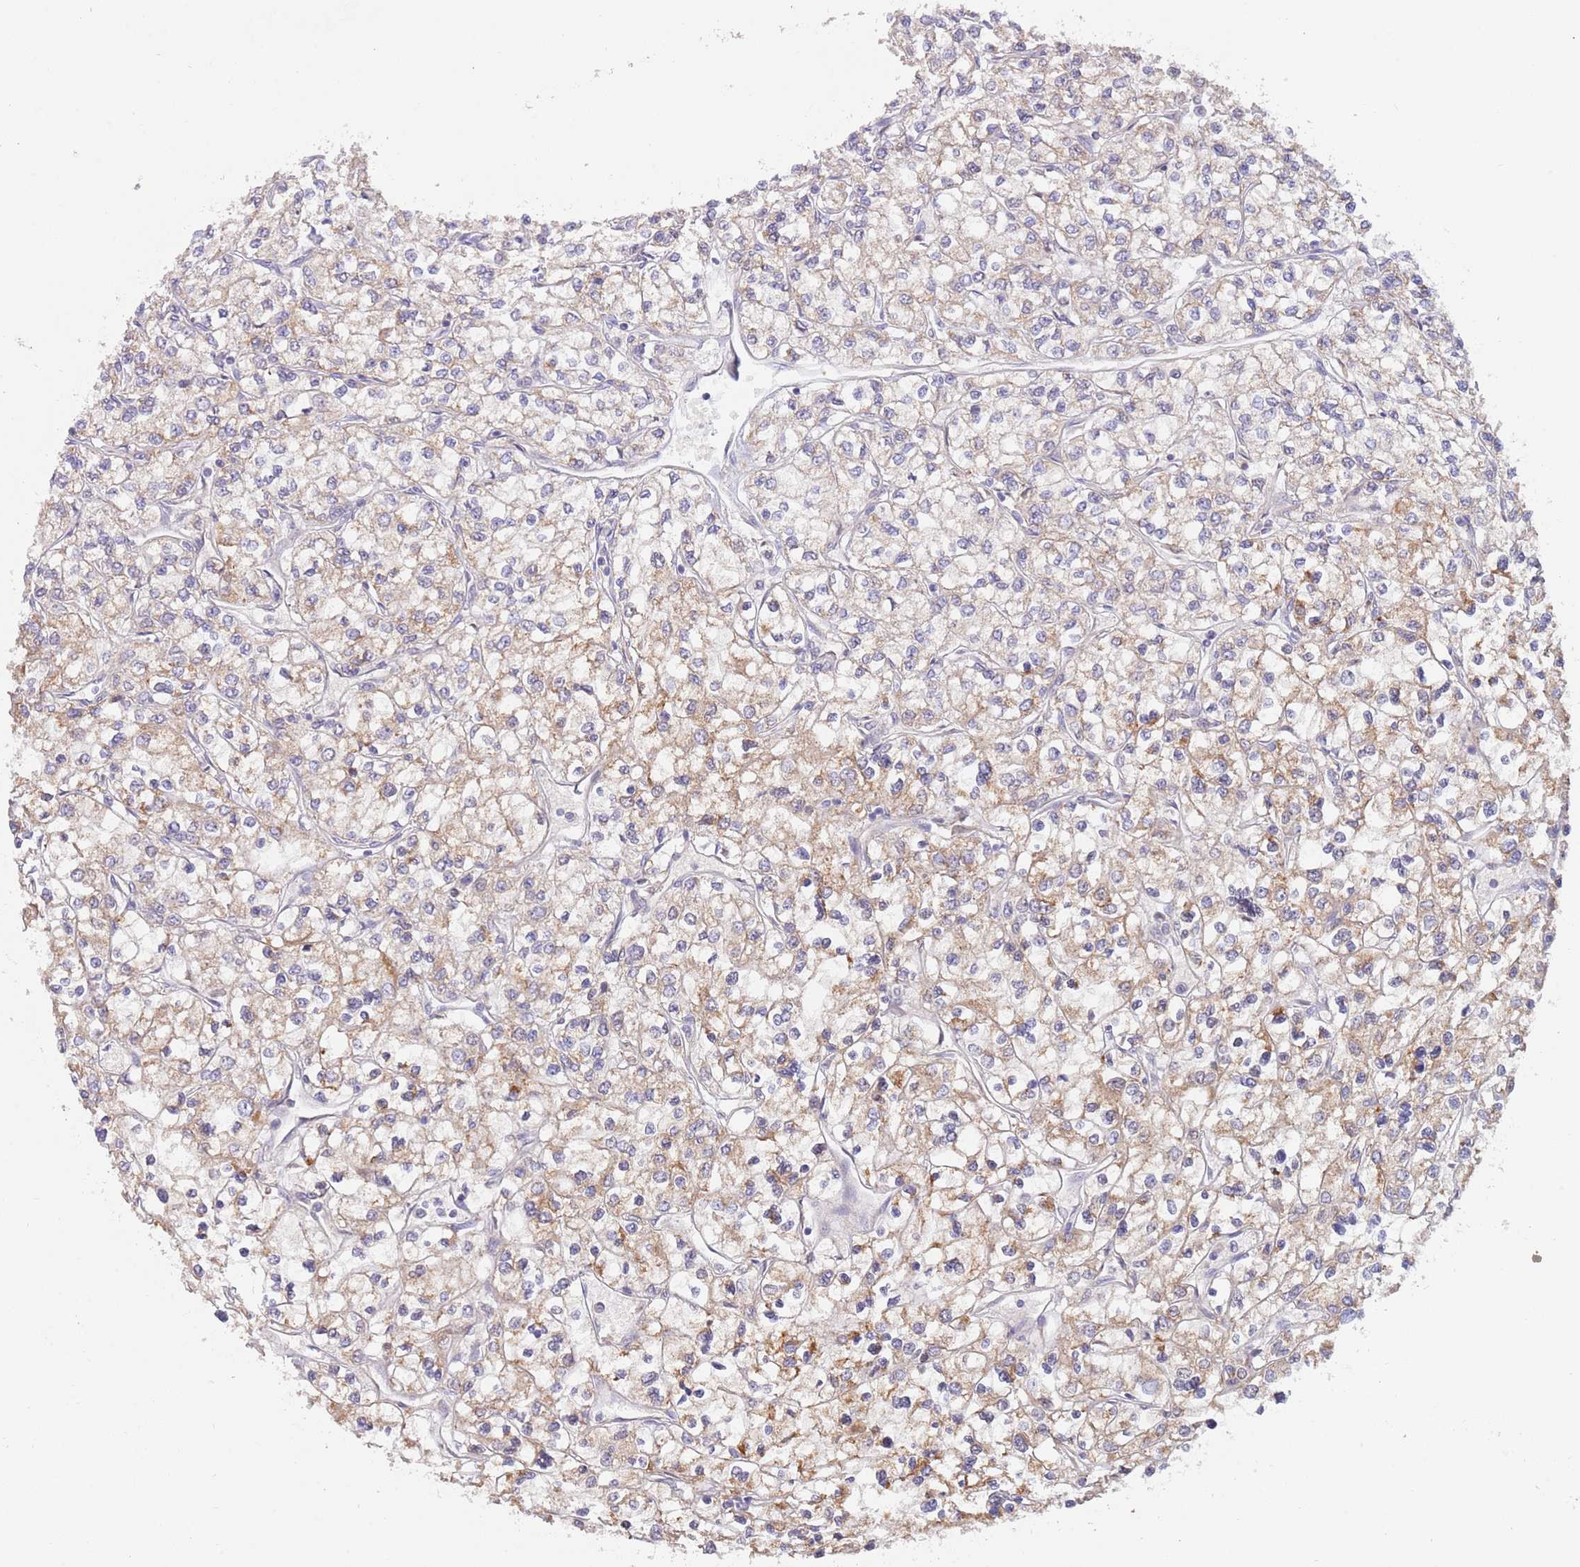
{"staining": {"intensity": "moderate", "quantity": ">75%", "location": "cytoplasmic/membranous"}, "tissue": "renal cancer", "cell_type": "Tumor cells", "image_type": "cancer", "snomed": [{"axis": "morphology", "description": "Adenocarcinoma, NOS"}, {"axis": "topography", "description": "Kidney"}], "caption": "Protein expression analysis of renal cancer displays moderate cytoplasmic/membranous staining in about >75% of tumor cells.", "gene": "TIMM13", "patient": {"sex": "male", "age": 80}}